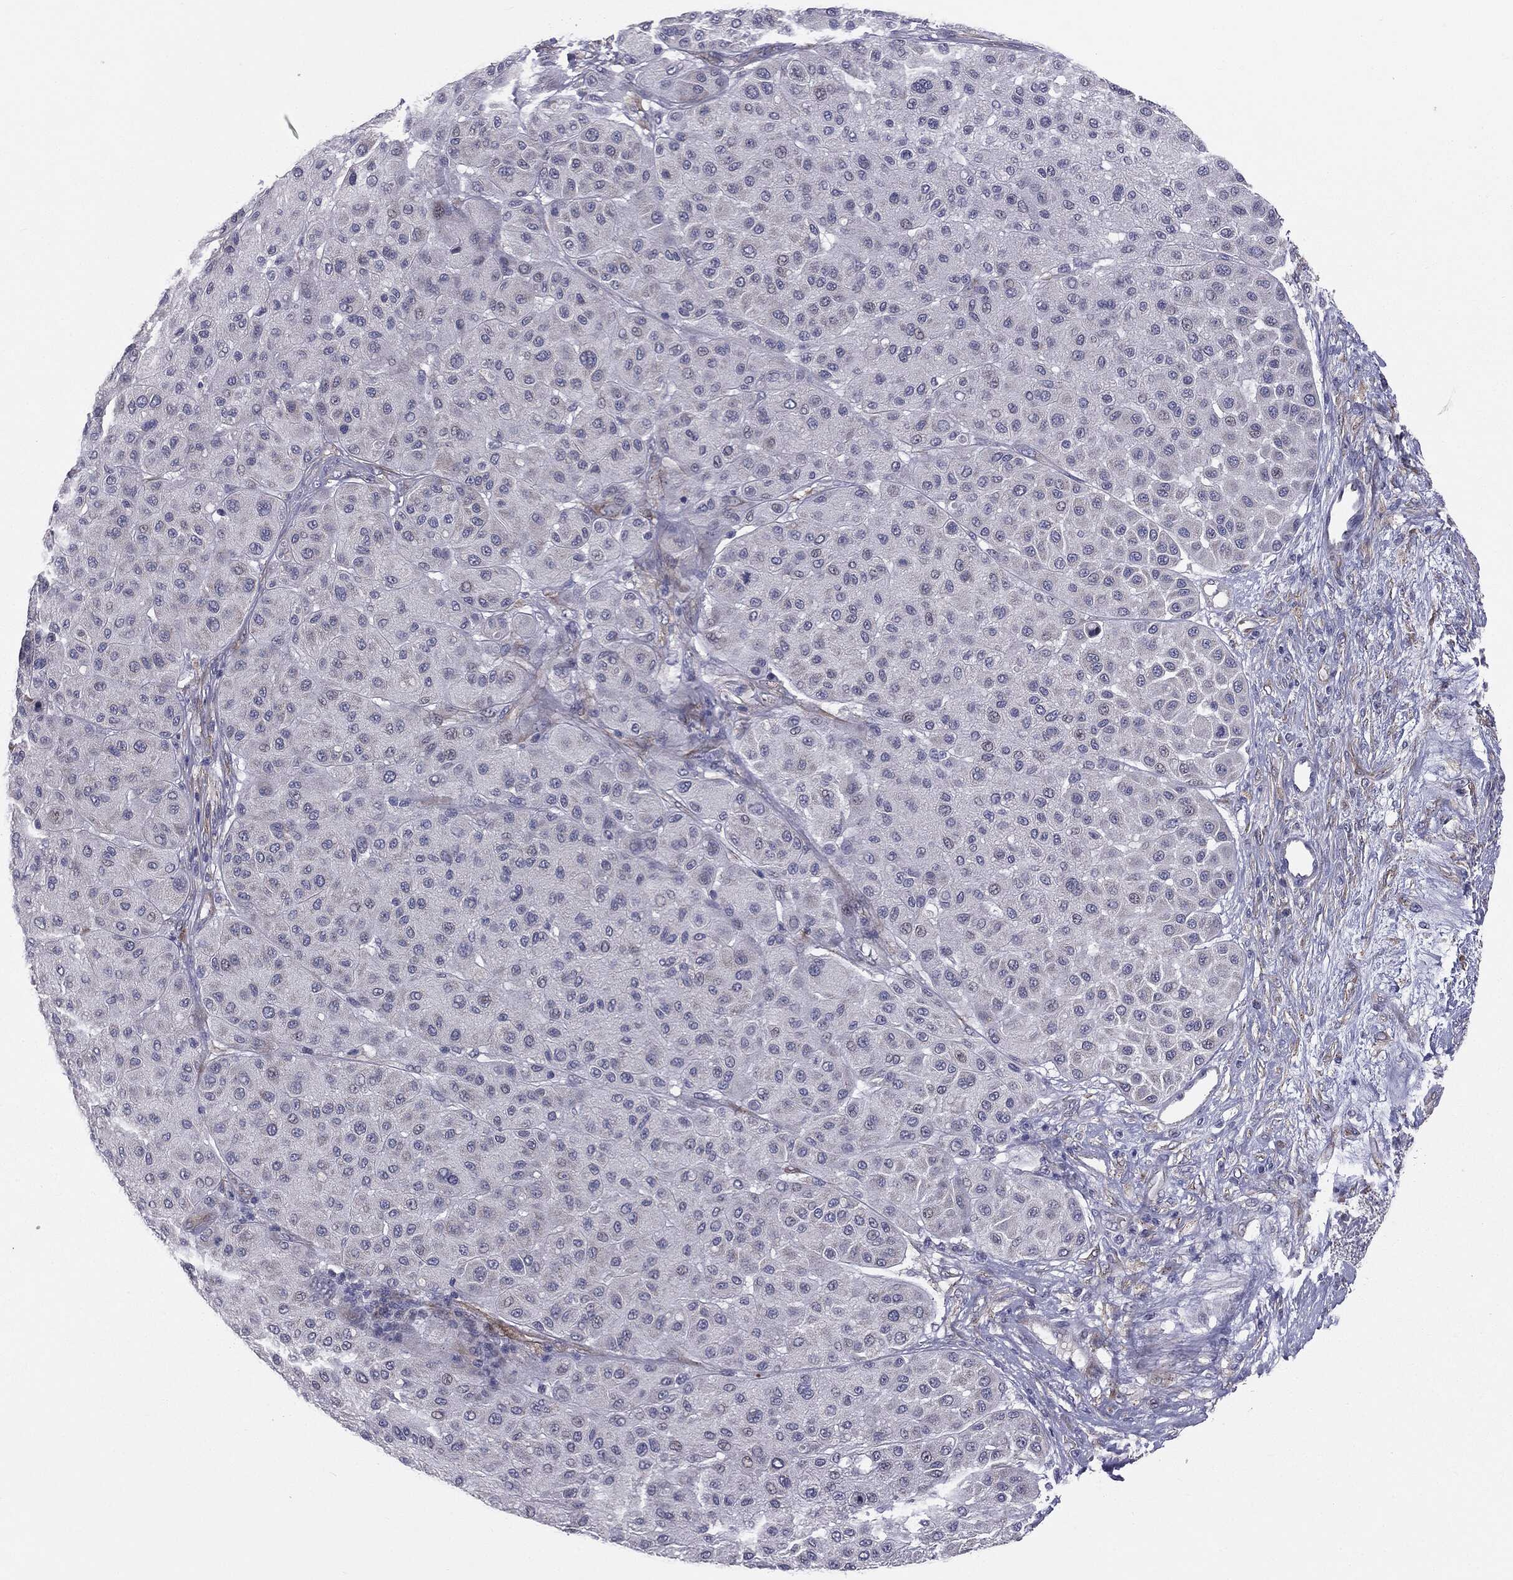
{"staining": {"intensity": "negative", "quantity": "none", "location": "none"}, "tissue": "melanoma", "cell_type": "Tumor cells", "image_type": "cancer", "snomed": [{"axis": "morphology", "description": "Malignant melanoma, Metastatic site"}, {"axis": "topography", "description": "Smooth muscle"}], "caption": "This is an immunohistochemistry photomicrograph of melanoma. There is no staining in tumor cells.", "gene": "KRT5", "patient": {"sex": "male", "age": 41}}